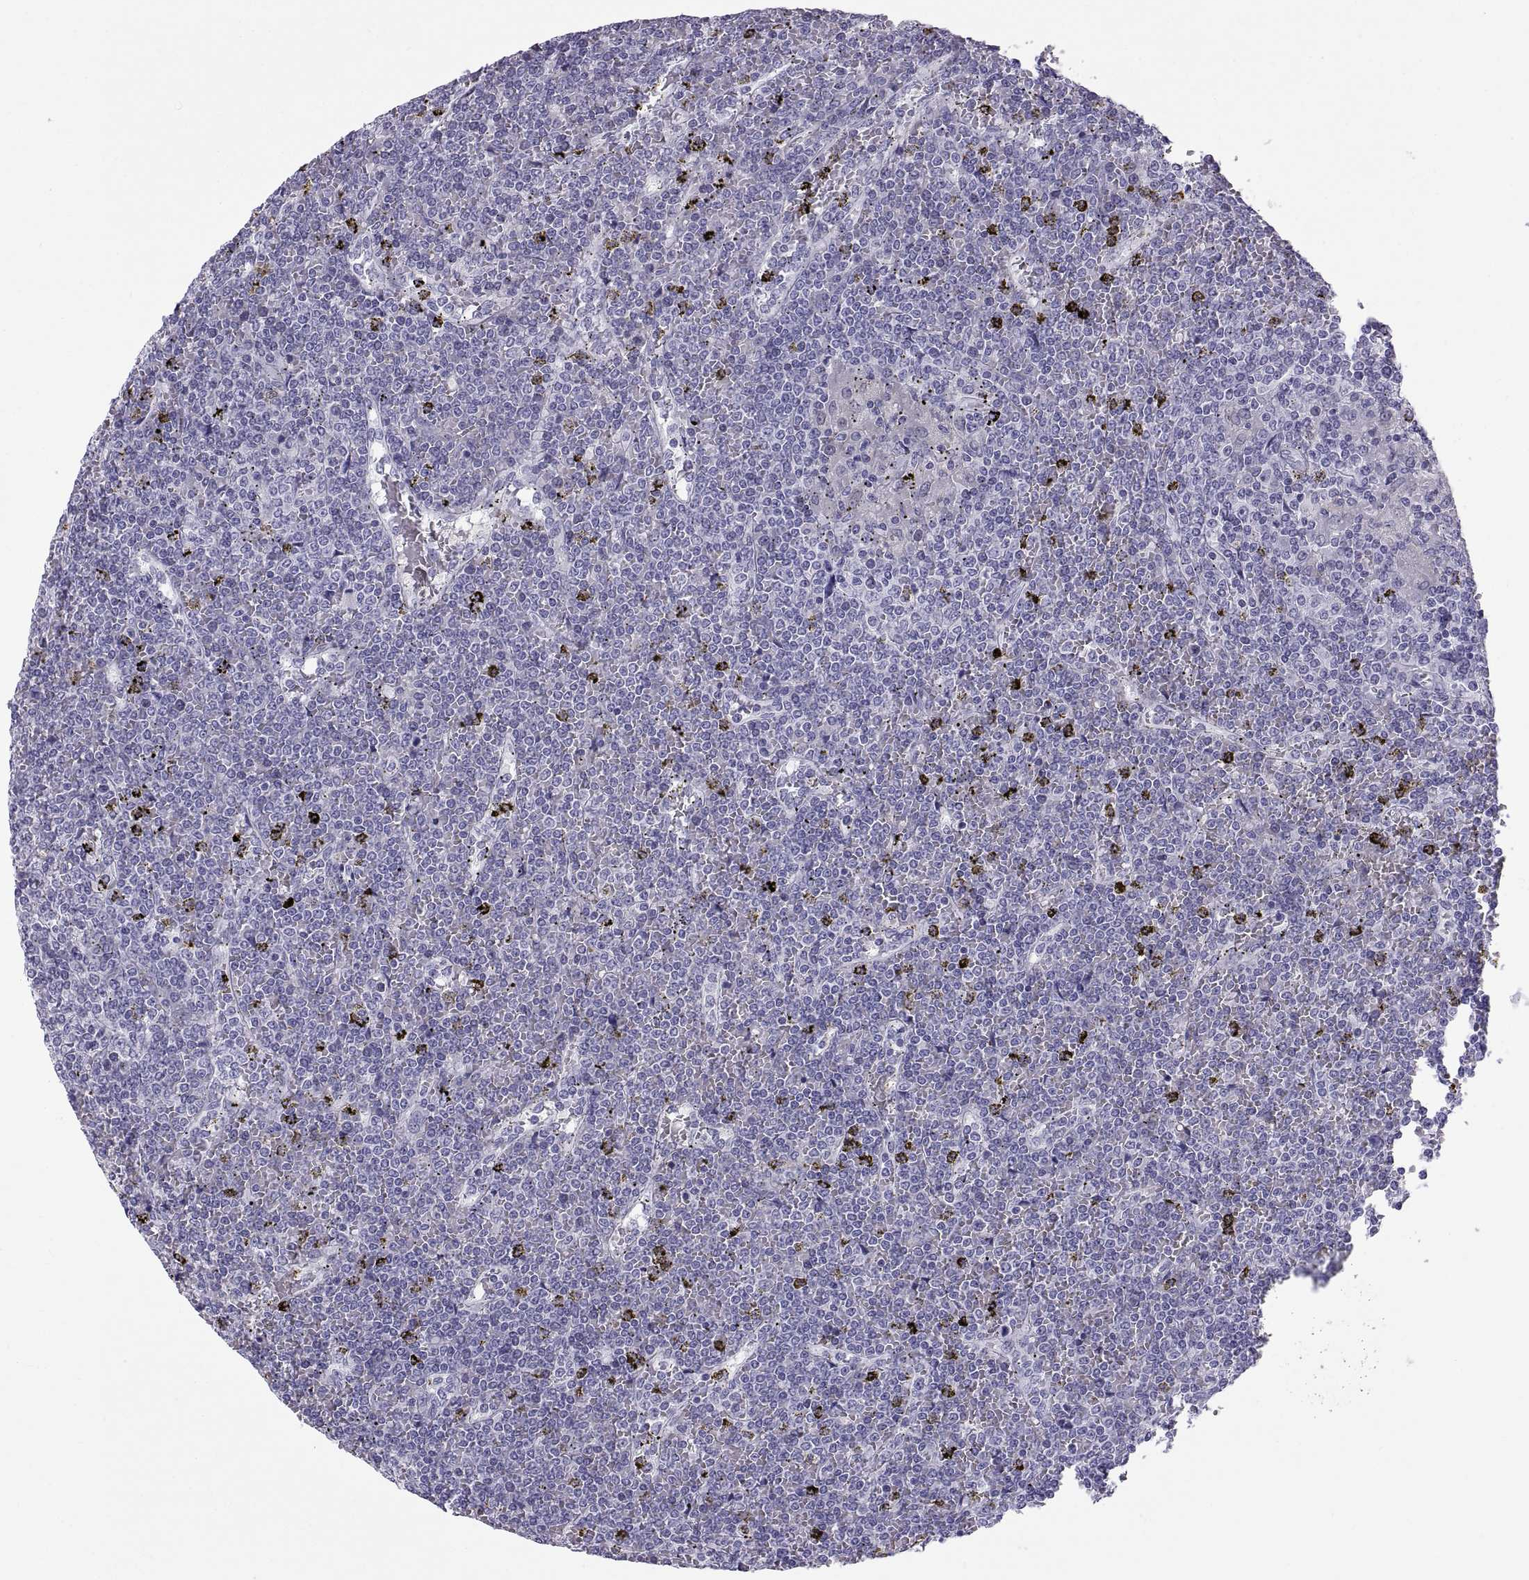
{"staining": {"intensity": "negative", "quantity": "none", "location": "none"}, "tissue": "lymphoma", "cell_type": "Tumor cells", "image_type": "cancer", "snomed": [{"axis": "morphology", "description": "Malignant lymphoma, non-Hodgkin's type, Low grade"}, {"axis": "topography", "description": "Spleen"}], "caption": "A photomicrograph of lymphoma stained for a protein exhibits no brown staining in tumor cells.", "gene": "CT47A10", "patient": {"sex": "female", "age": 19}}